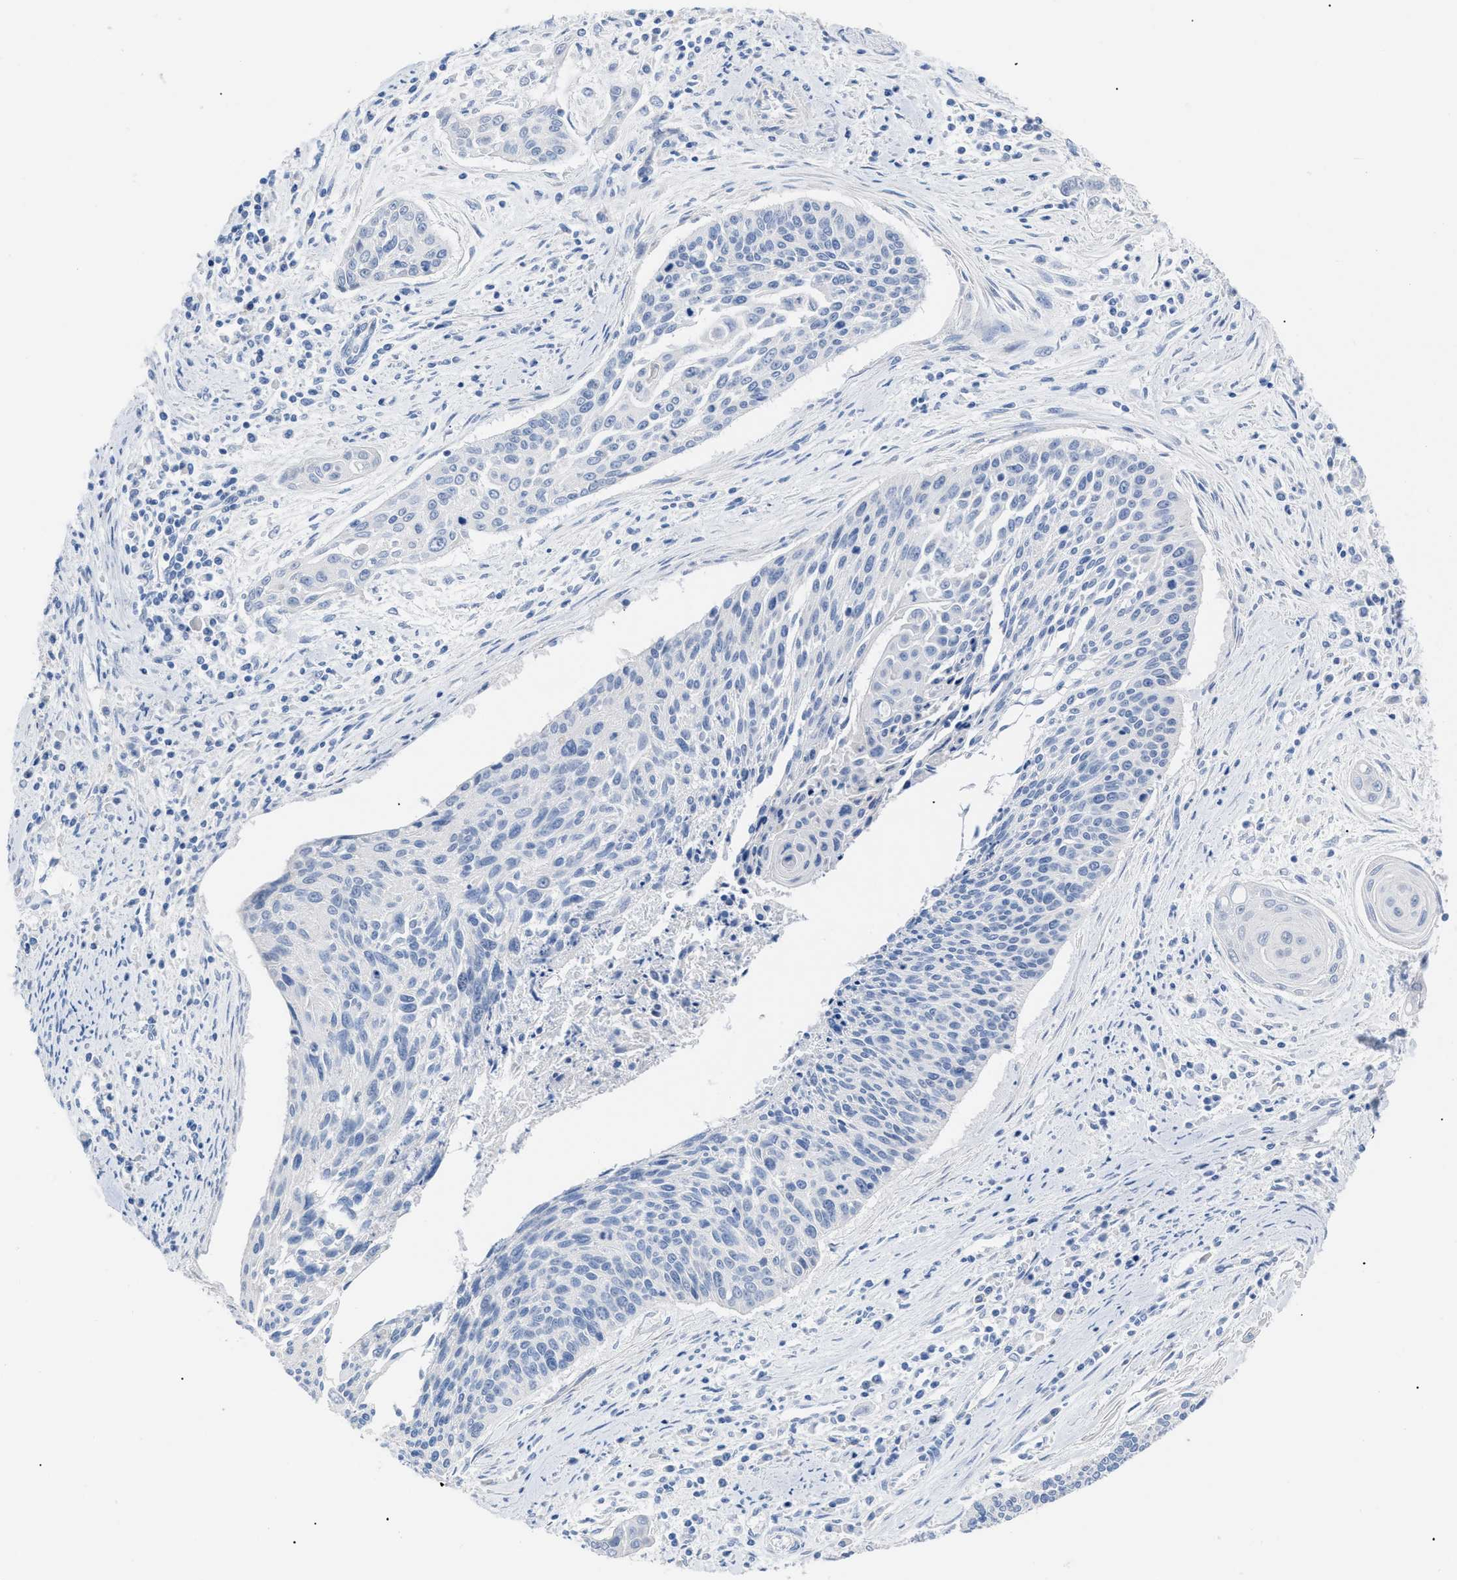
{"staining": {"intensity": "negative", "quantity": "none", "location": "none"}, "tissue": "cervical cancer", "cell_type": "Tumor cells", "image_type": "cancer", "snomed": [{"axis": "morphology", "description": "Squamous cell carcinoma, NOS"}, {"axis": "topography", "description": "Cervix"}], "caption": "High power microscopy photomicrograph of an IHC photomicrograph of cervical squamous cell carcinoma, revealing no significant expression in tumor cells. (Brightfield microscopy of DAB (3,3'-diaminobenzidine) IHC at high magnification).", "gene": "CAV3", "patient": {"sex": "female", "age": 55}}